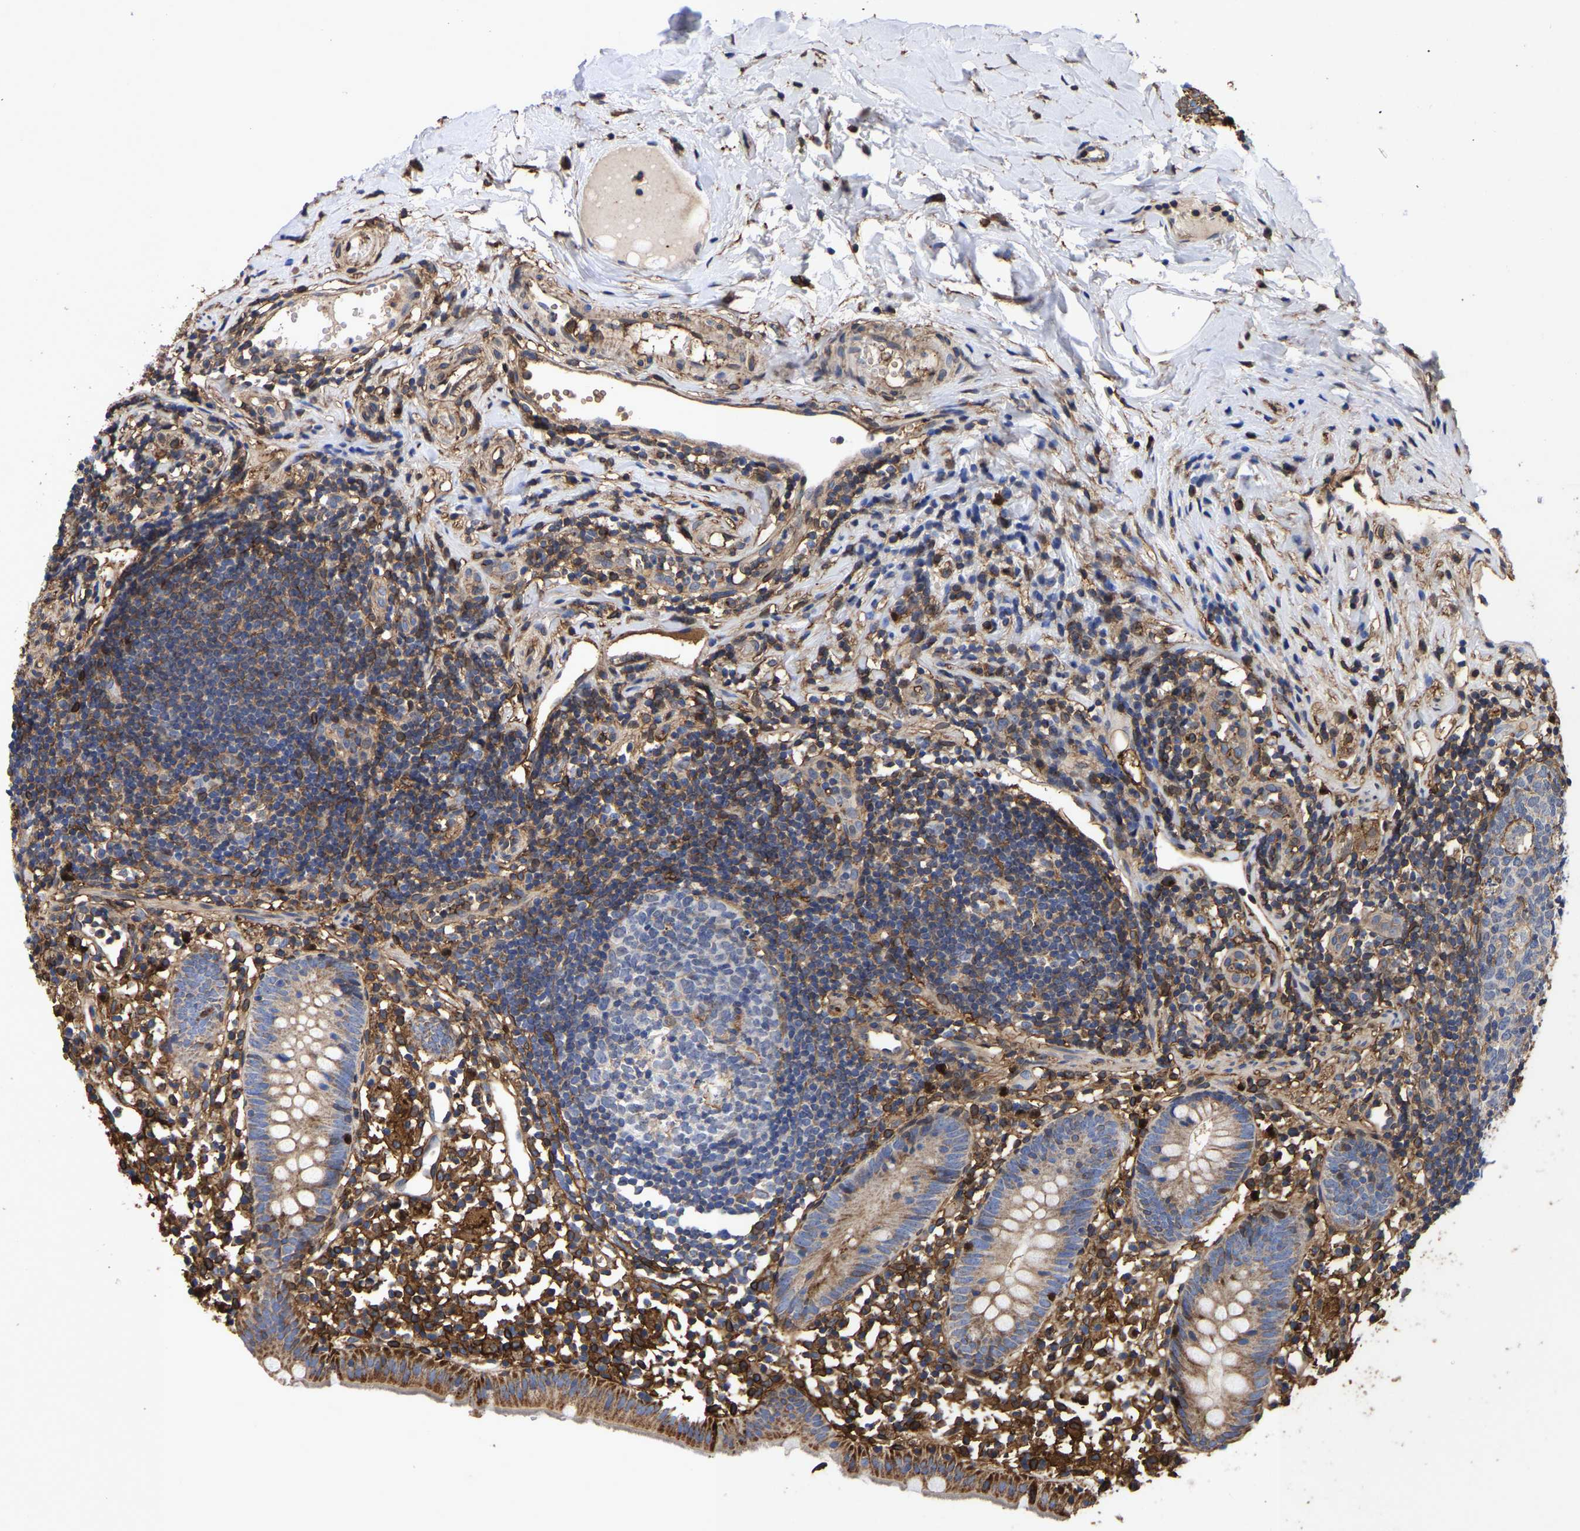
{"staining": {"intensity": "strong", "quantity": ">75%", "location": "cytoplasmic/membranous"}, "tissue": "appendix", "cell_type": "Glandular cells", "image_type": "normal", "snomed": [{"axis": "morphology", "description": "Normal tissue, NOS"}, {"axis": "topography", "description": "Appendix"}], "caption": "Protein expression analysis of benign appendix demonstrates strong cytoplasmic/membranous positivity in approximately >75% of glandular cells.", "gene": "LIF", "patient": {"sex": "female", "age": 20}}